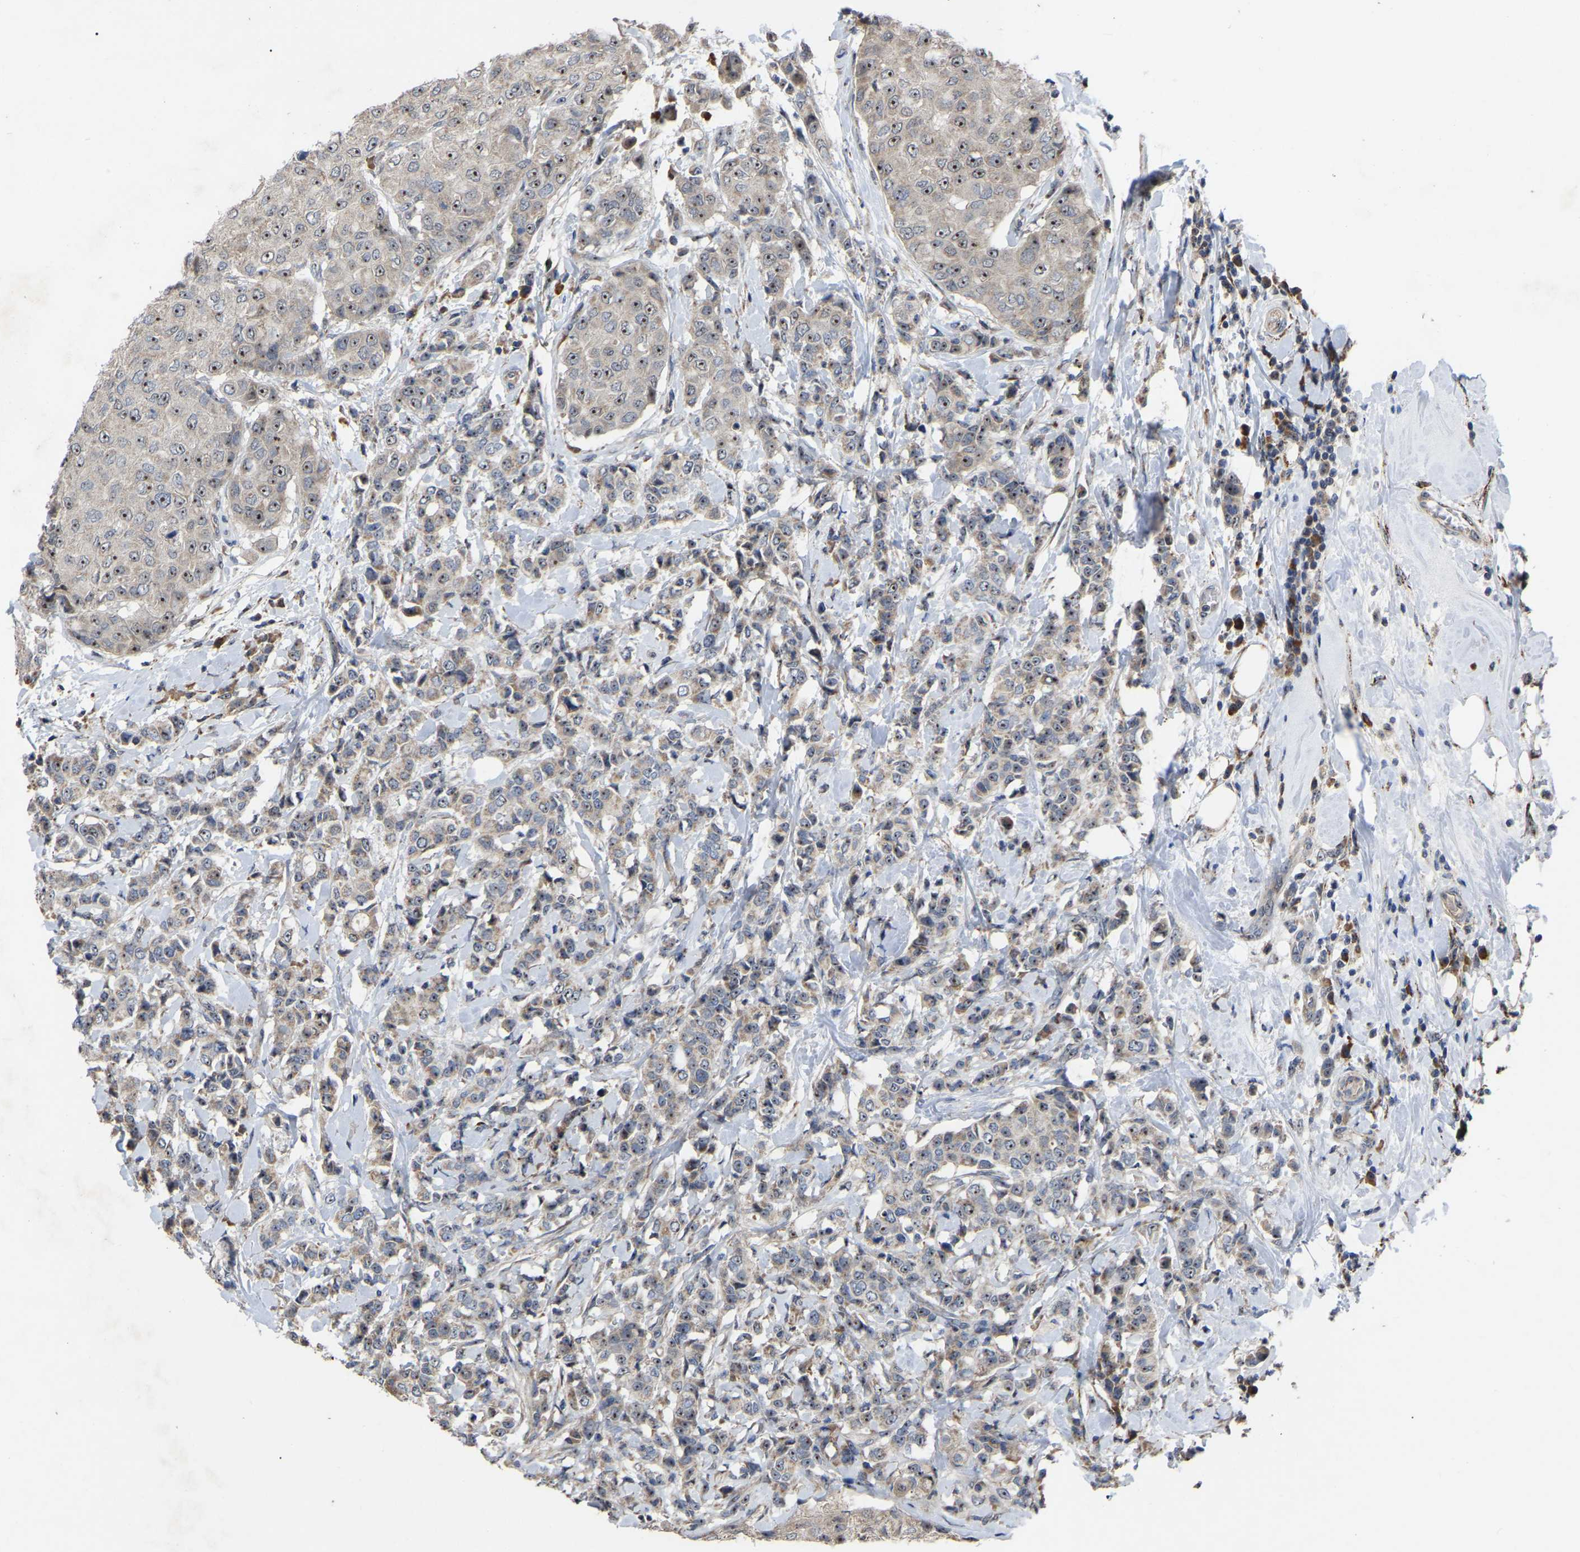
{"staining": {"intensity": "moderate", "quantity": ">75%", "location": "nuclear"}, "tissue": "breast cancer", "cell_type": "Tumor cells", "image_type": "cancer", "snomed": [{"axis": "morphology", "description": "Duct carcinoma"}, {"axis": "topography", "description": "Breast"}], "caption": "Approximately >75% of tumor cells in human intraductal carcinoma (breast) reveal moderate nuclear protein positivity as visualized by brown immunohistochemical staining.", "gene": "NOP53", "patient": {"sex": "female", "age": 27}}